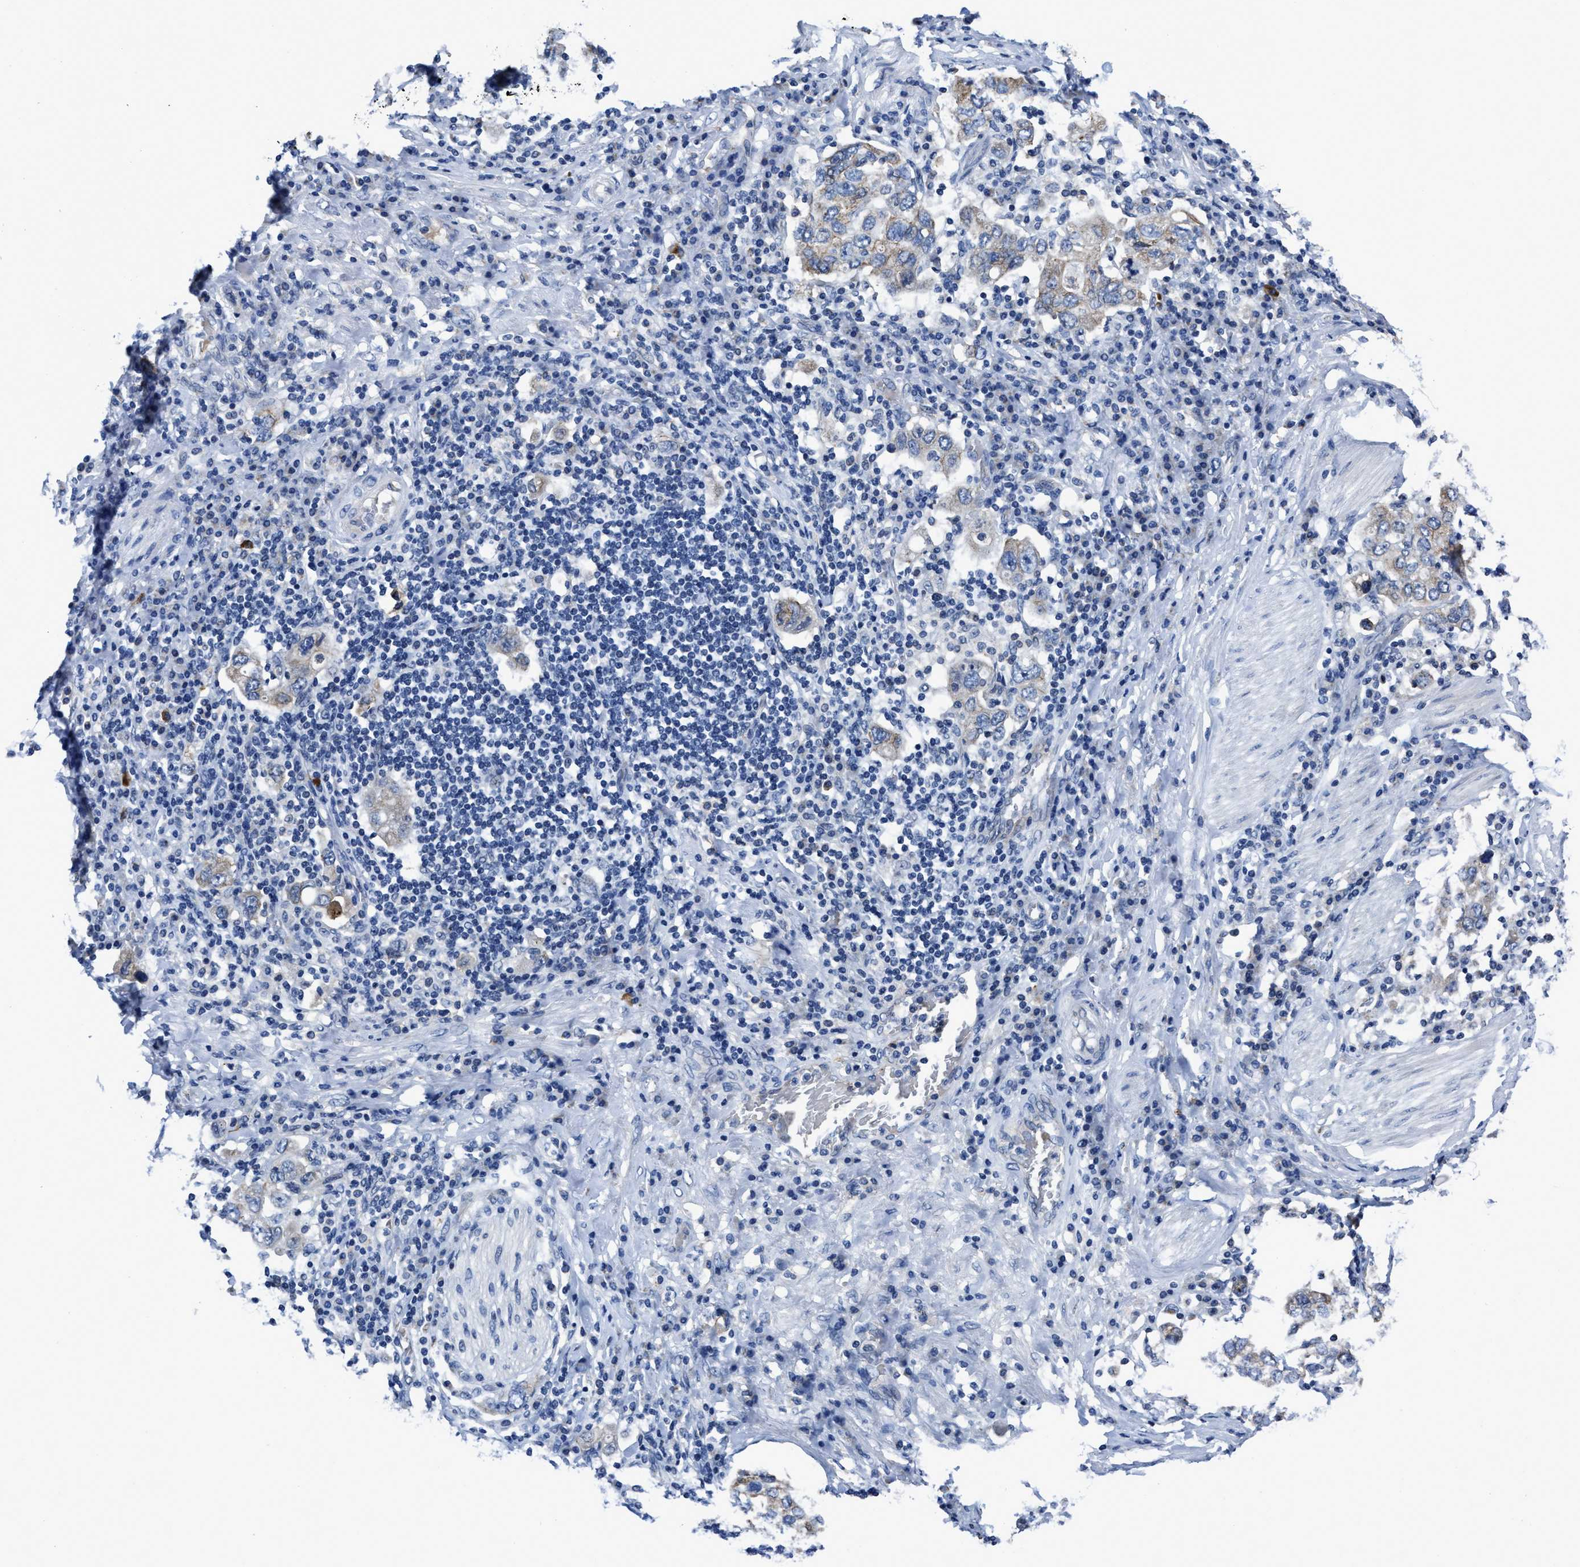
{"staining": {"intensity": "weak", "quantity": "<25%", "location": "cytoplasmic/membranous"}, "tissue": "stomach cancer", "cell_type": "Tumor cells", "image_type": "cancer", "snomed": [{"axis": "morphology", "description": "Adenocarcinoma, NOS"}, {"axis": "topography", "description": "Stomach, upper"}], "caption": "This is an IHC image of human stomach cancer. There is no positivity in tumor cells.", "gene": "GHITM", "patient": {"sex": "male", "age": 62}}